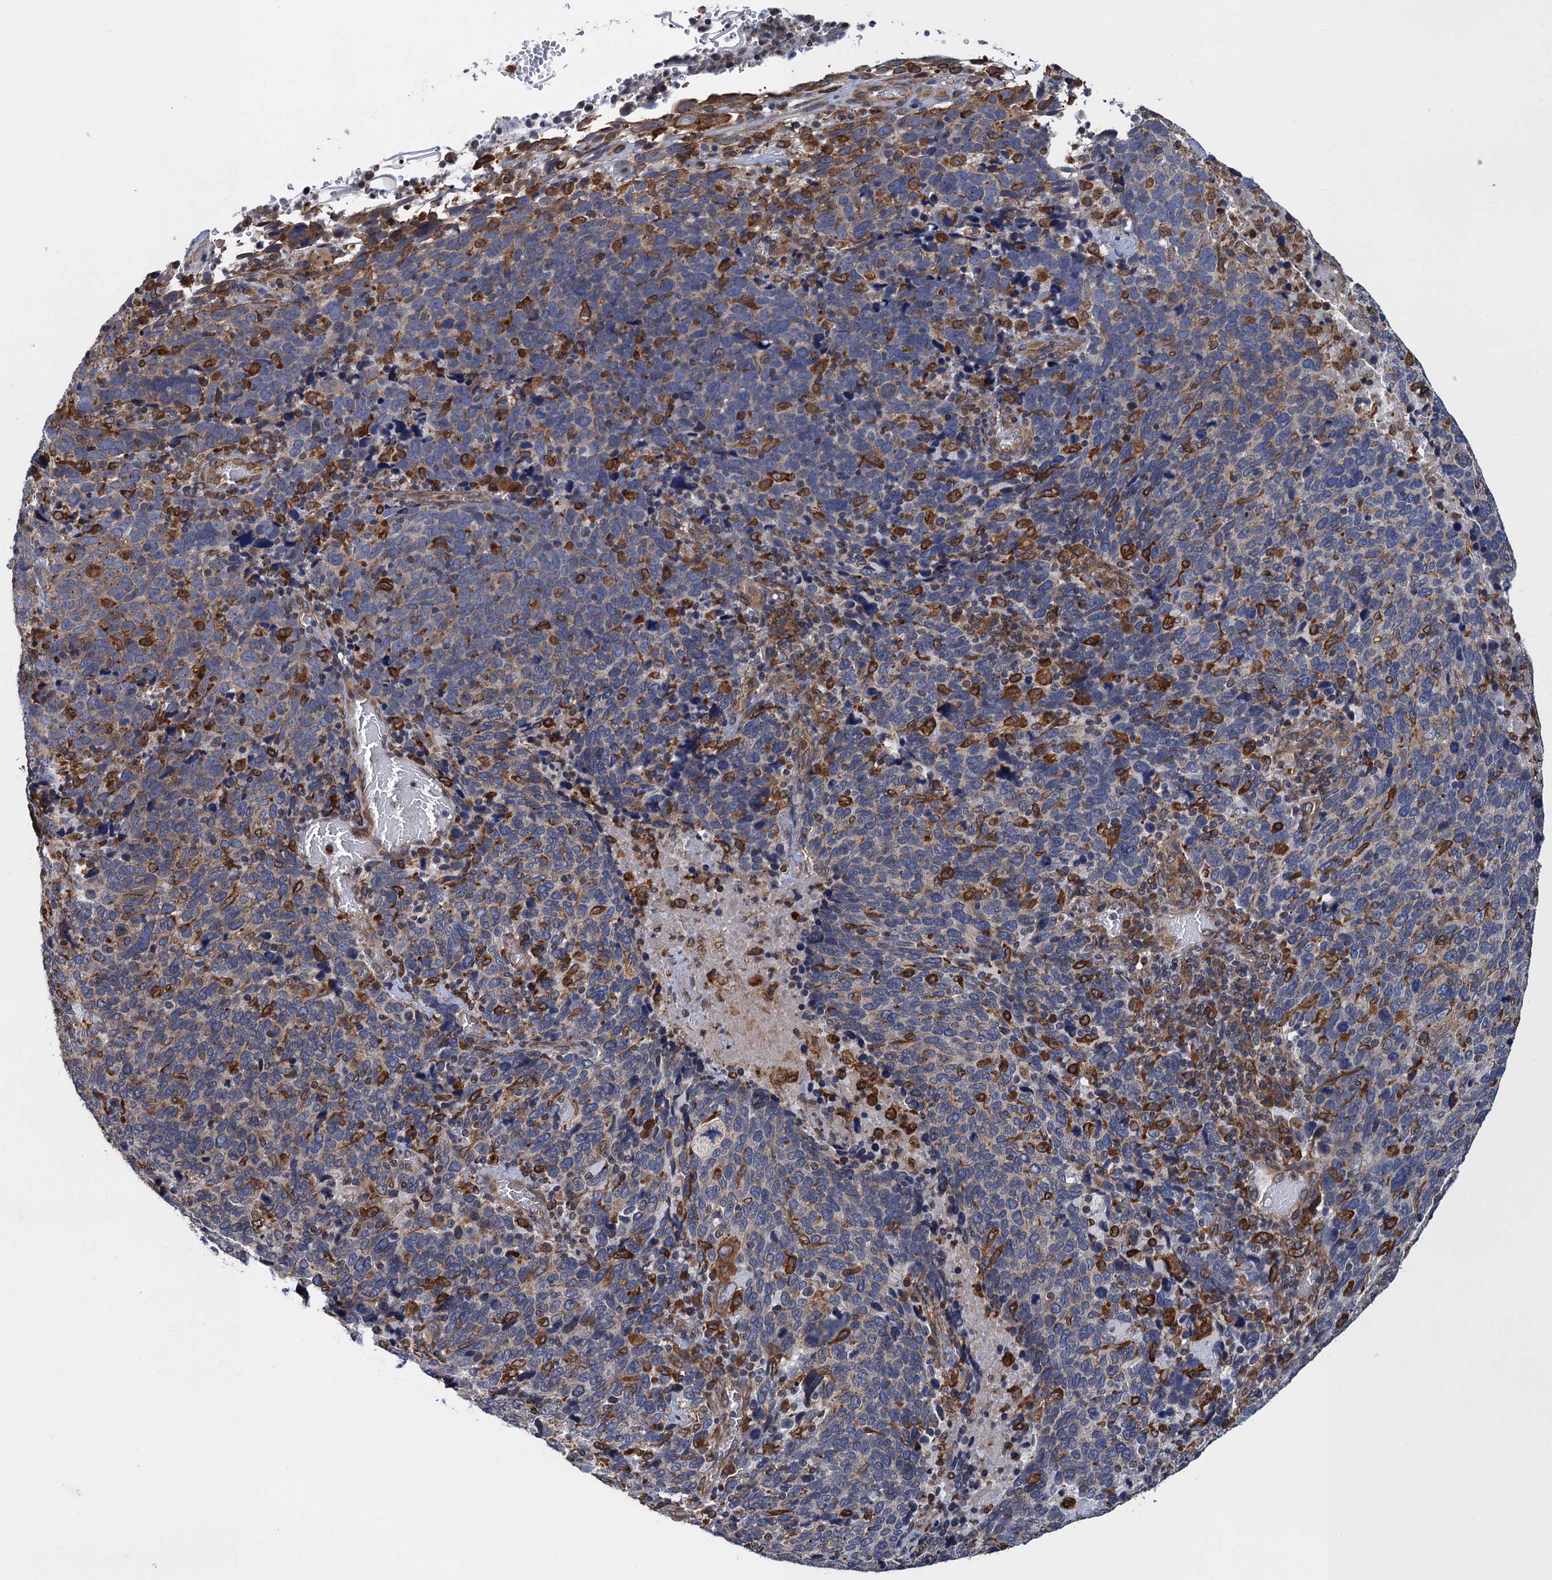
{"staining": {"intensity": "negative", "quantity": "none", "location": "none"}, "tissue": "cervical cancer", "cell_type": "Tumor cells", "image_type": "cancer", "snomed": [{"axis": "morphology", "description": "Squamous cell carcinoma, NOS"}, {"axis": "topography", "description": "Cervix"}], "caption": "Micrograph shows no protein staining in tumor cells of cervical squamous cell carcinoma tissue.", "gene": "ARMC5", "patient": {"sex": "female", "age": 41}}